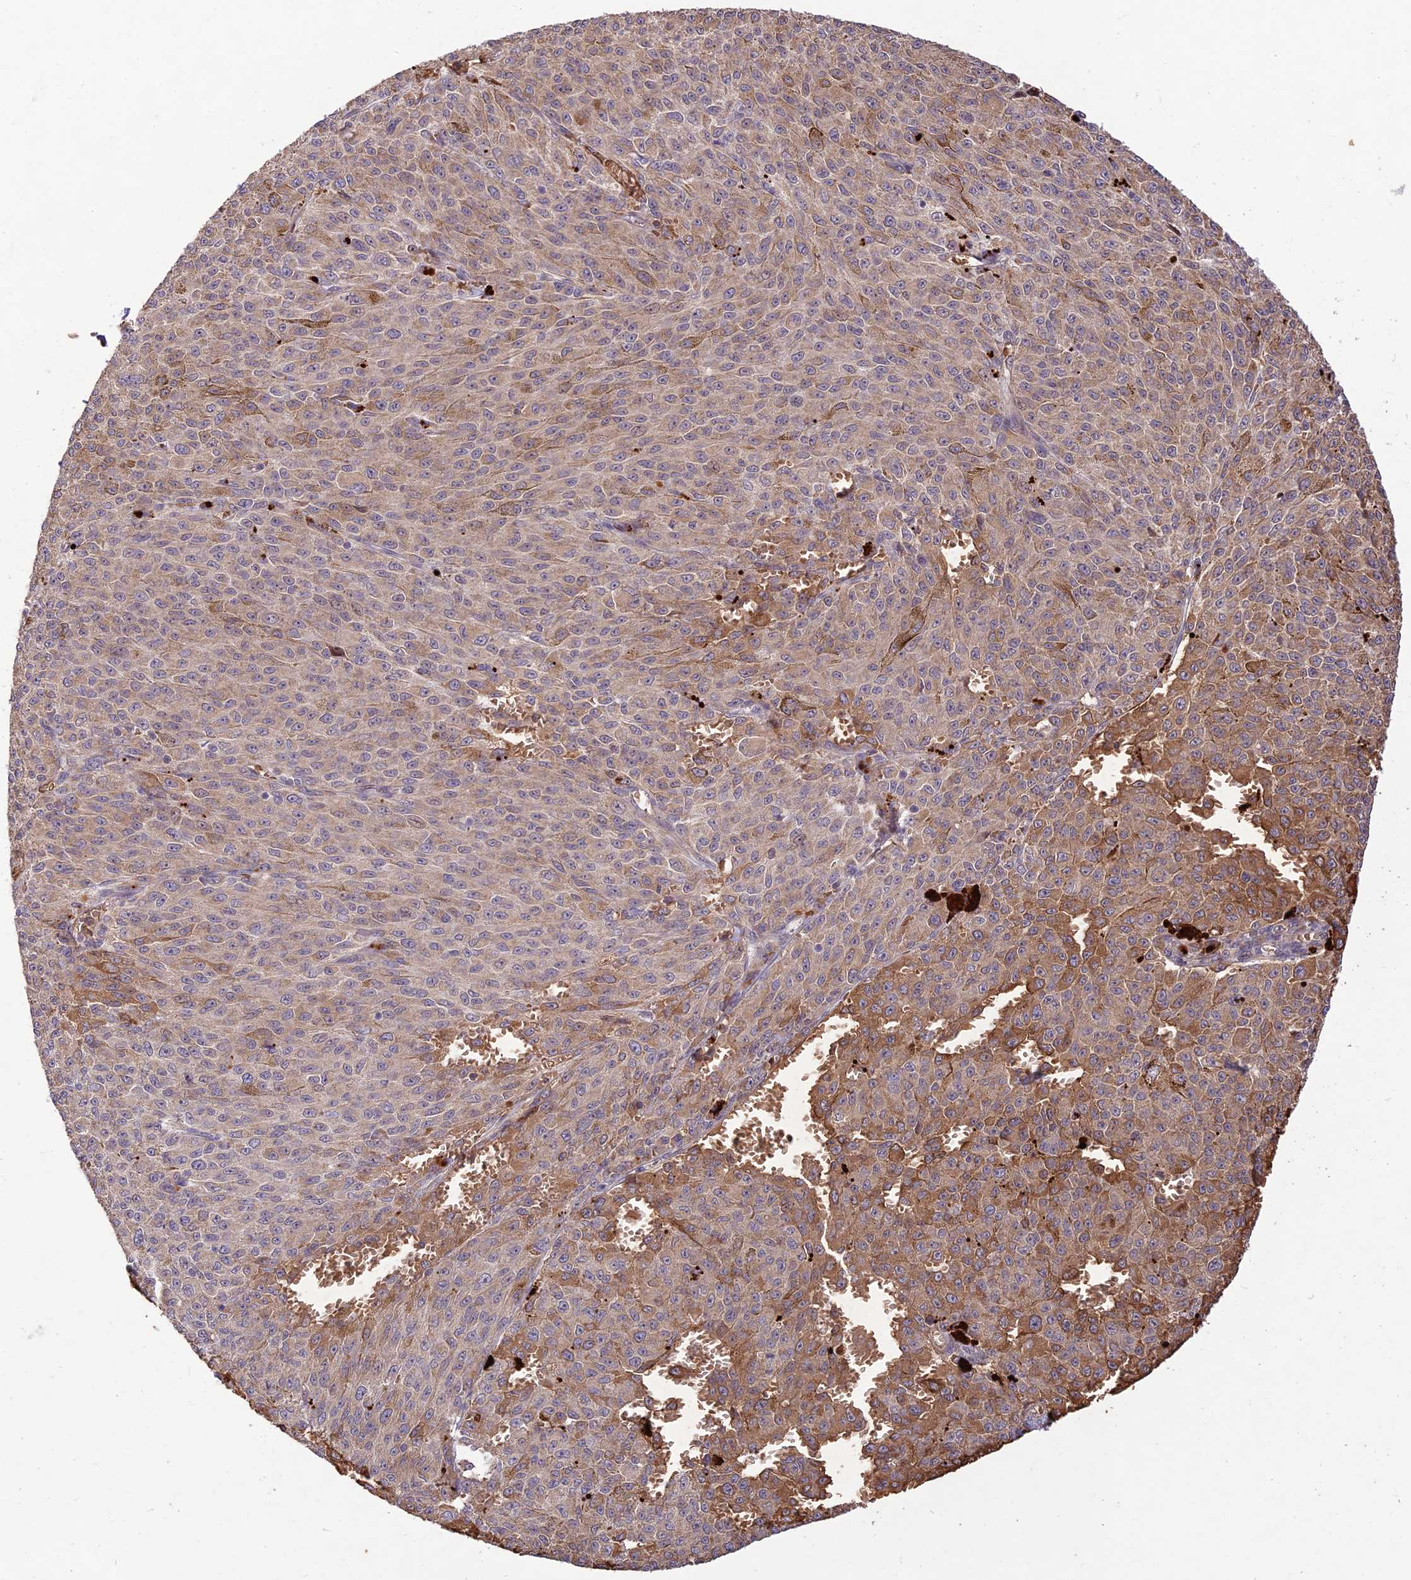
{"staining": {"intensity": "weak", "quantity": "<25%", "location": "cytoplasmic/membranous"}, "tissue": "melanoma", "cell_type": "Tumor cells", "image_type": "cancer", "snomed": [{"axis": "morphology", "description": "Malignant melanoma, NOS"}, {"axis": "topography", "description": "Skin"}], "caption": "Immunohistochemistry of melanoma shows no positivity in tumor cells.", "gene": "PPP1R11", "patient": {"sex": "female", "age": 52}}